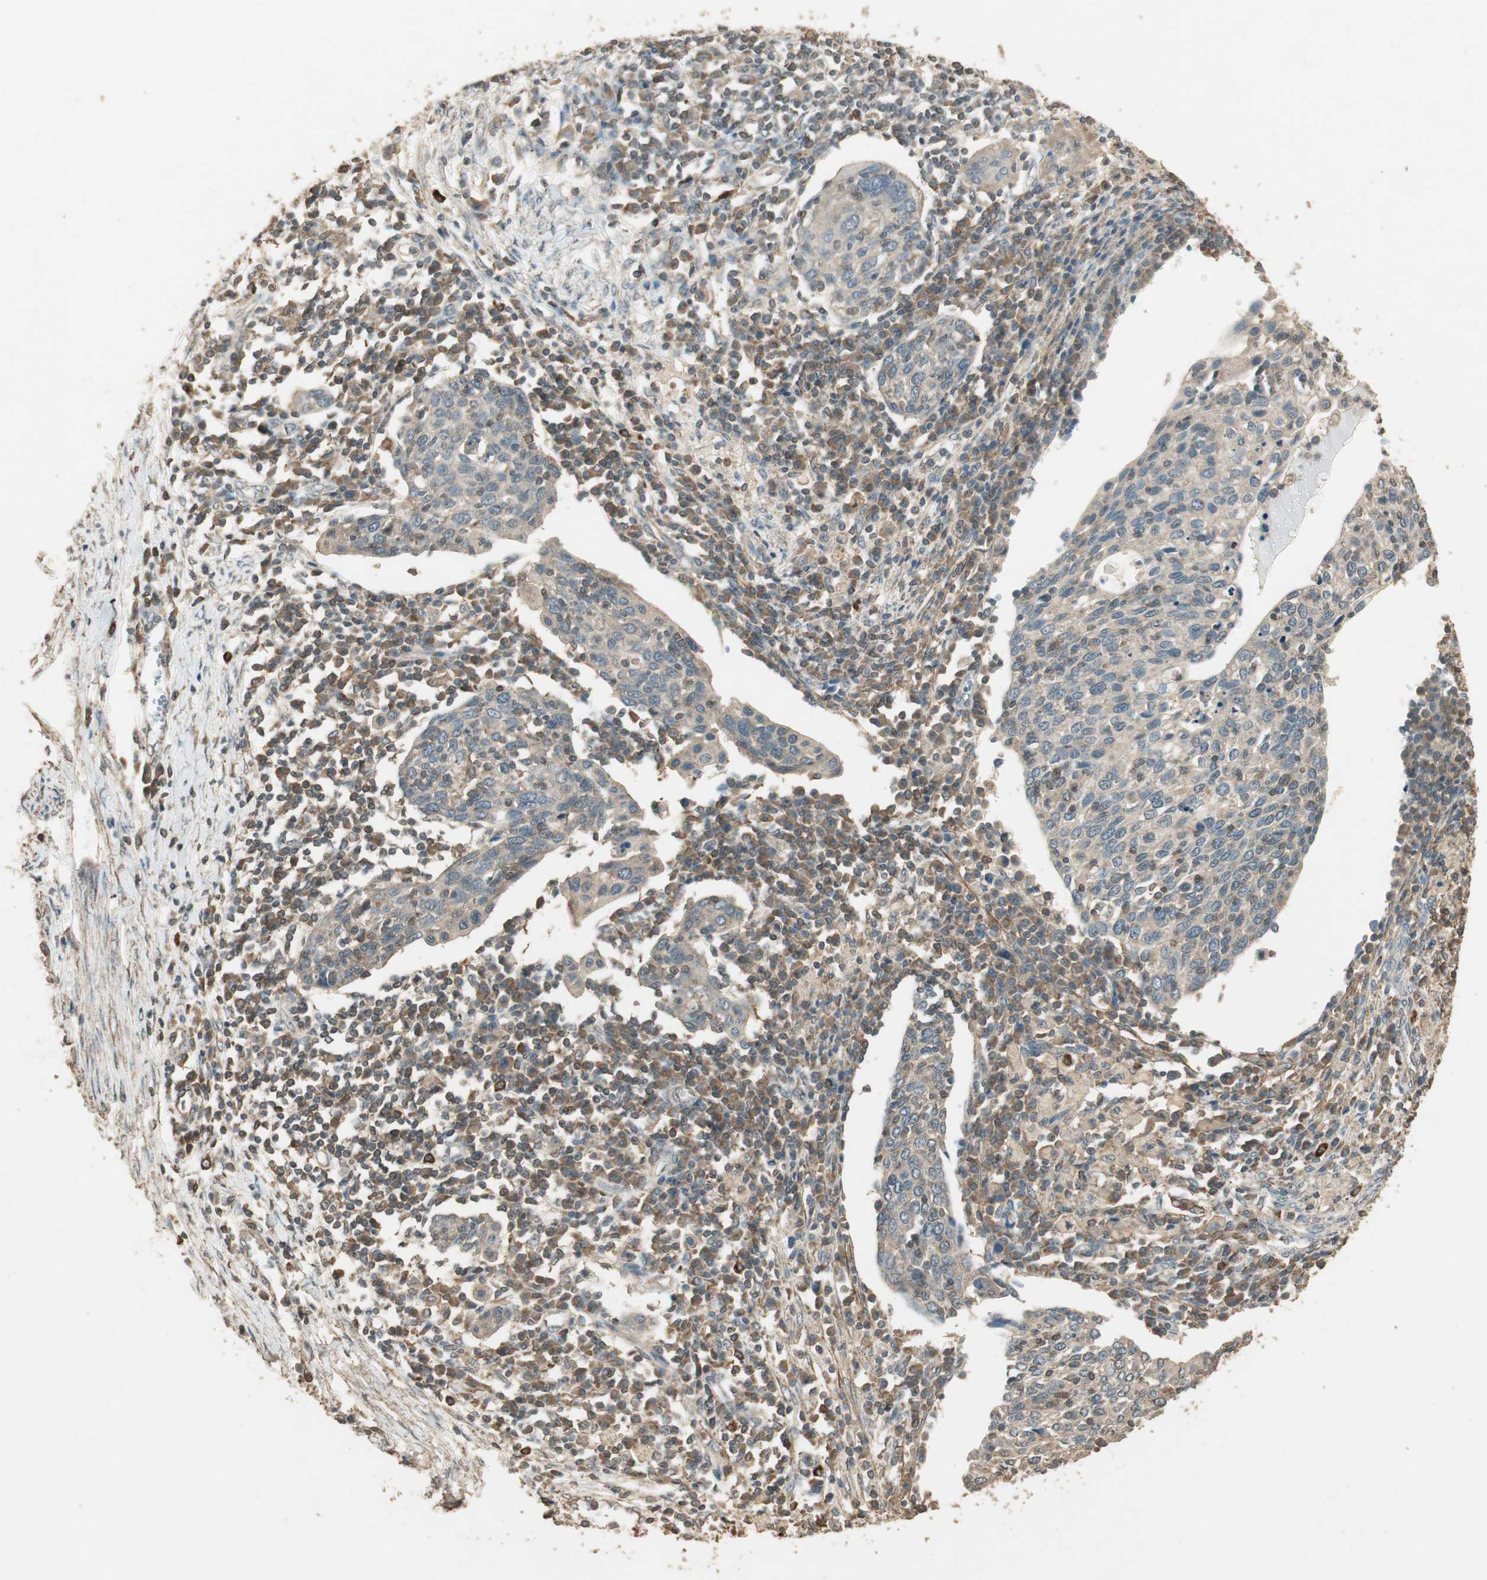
{"staining": {"intensity": "weak", "quantity": "25%-75%", "location": "cytoplasmic/membranous"}, "tissue": "cervical cancer", "cell_type": "Tumor cells", "image_type": "cancer", "snomed": [{"axis": "morphology", "description": "Squamous cell carcinoma, NOS"}, {"axis": "topography", "description": "Cervix"}], "caption": "About 25%-75% of tumor cells in human cervical cancer exhibit weak cytoplasmic/membranous protein expression as visualized by brown immunohistochemical staining.", "gene": "USP2", "patient": {"sex": "female", "age": 40}}